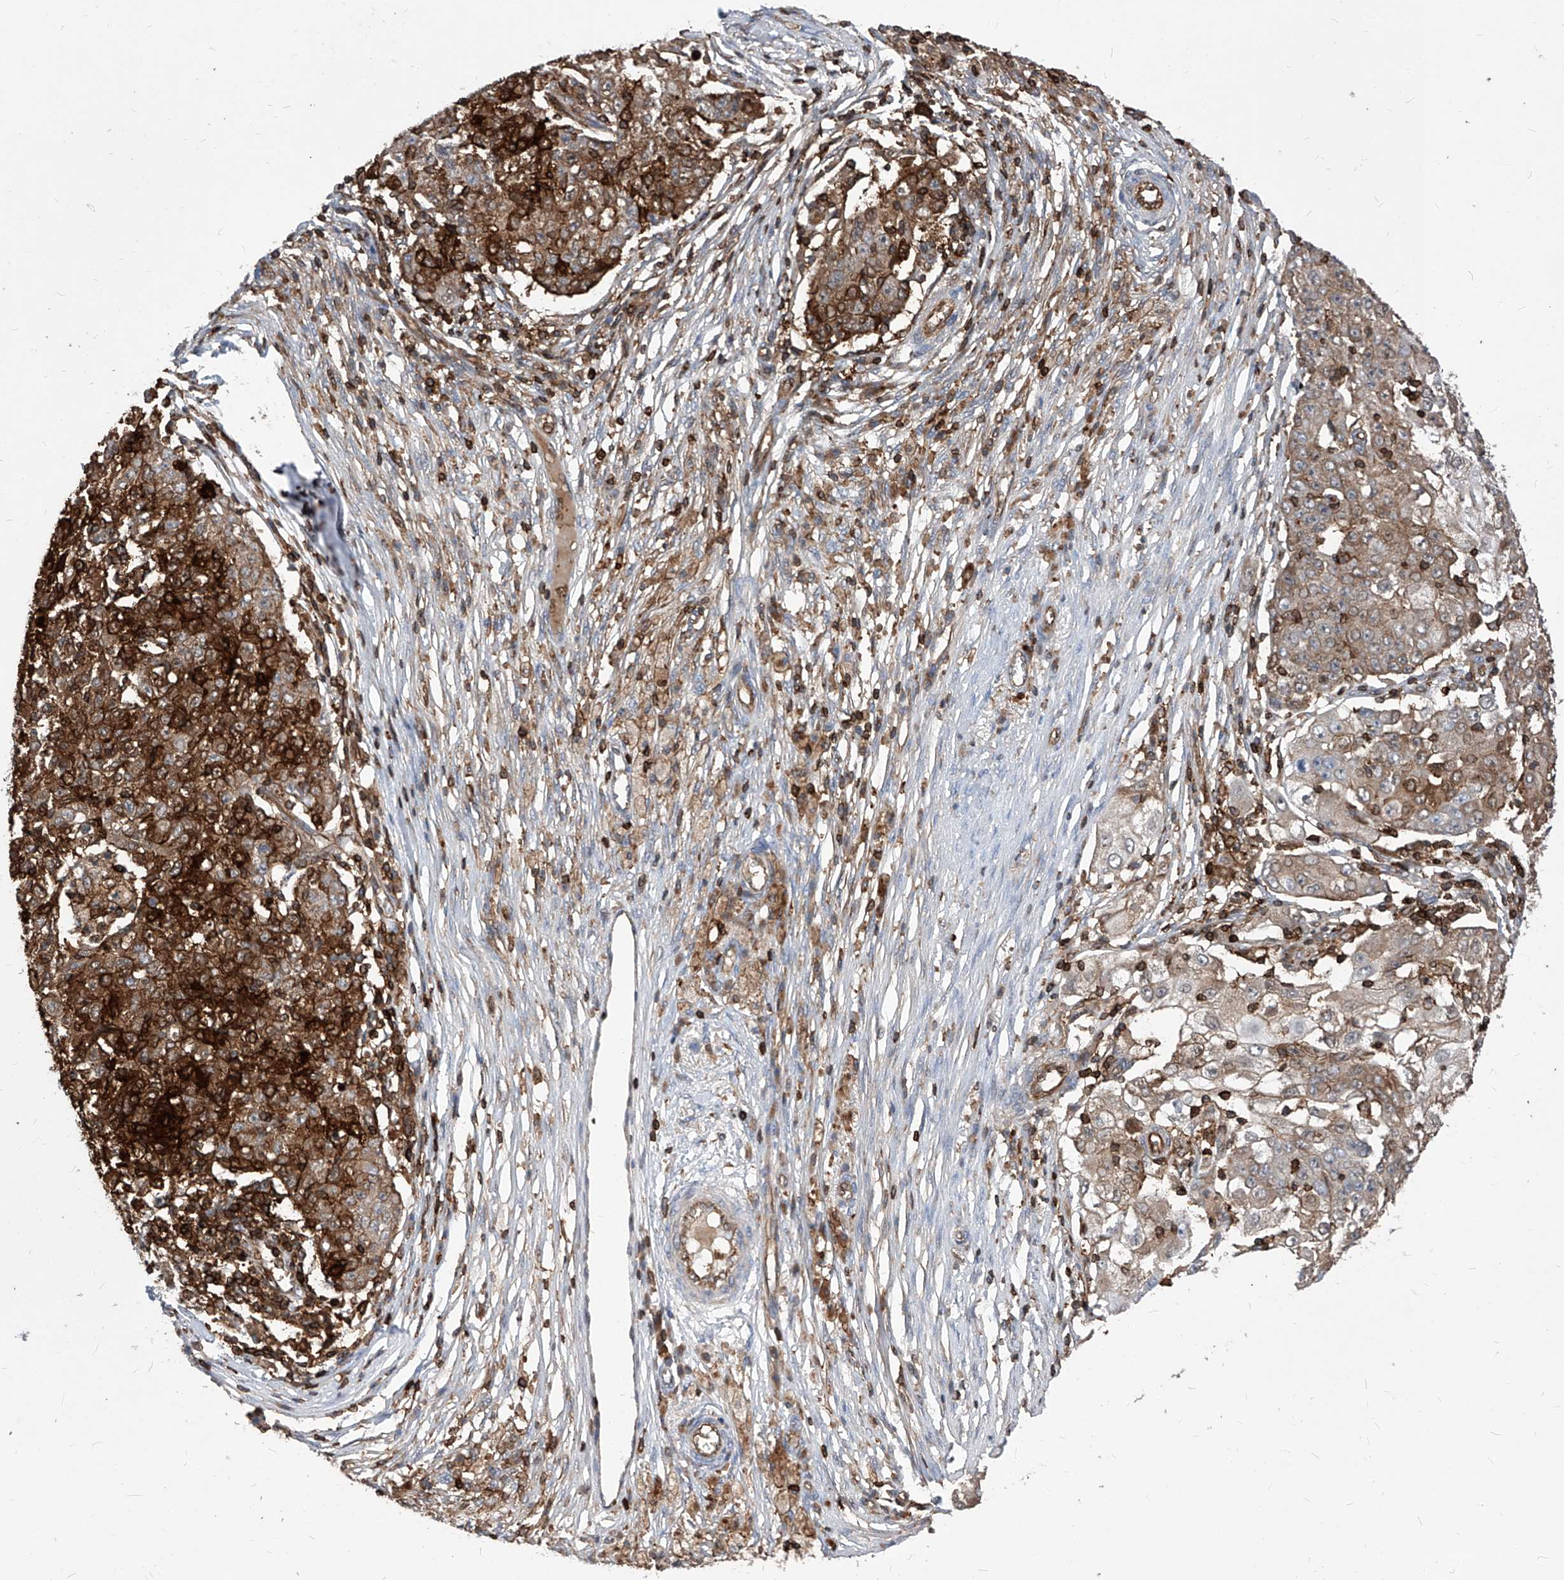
{"staining": {"intensity": "strong", "quantity": "<25%", "location": "cytoplasmic/membranous"}, "tissue": "ovarian cancer", "cell_type": "Tumor cells", "image_type": "cancer", "snomed": [{"axis": "morphology", "description": "Carcinoma, endometroid"}, {"axis": "topography", "description": "Ovary"}], "caption": "Ovarian cancer tissue displays strong cytoplasmic/membranous positivity in approximately <25% of tumor cells", "gene": "ABRACL", "patient": {"sex": "female", "age": 42}}